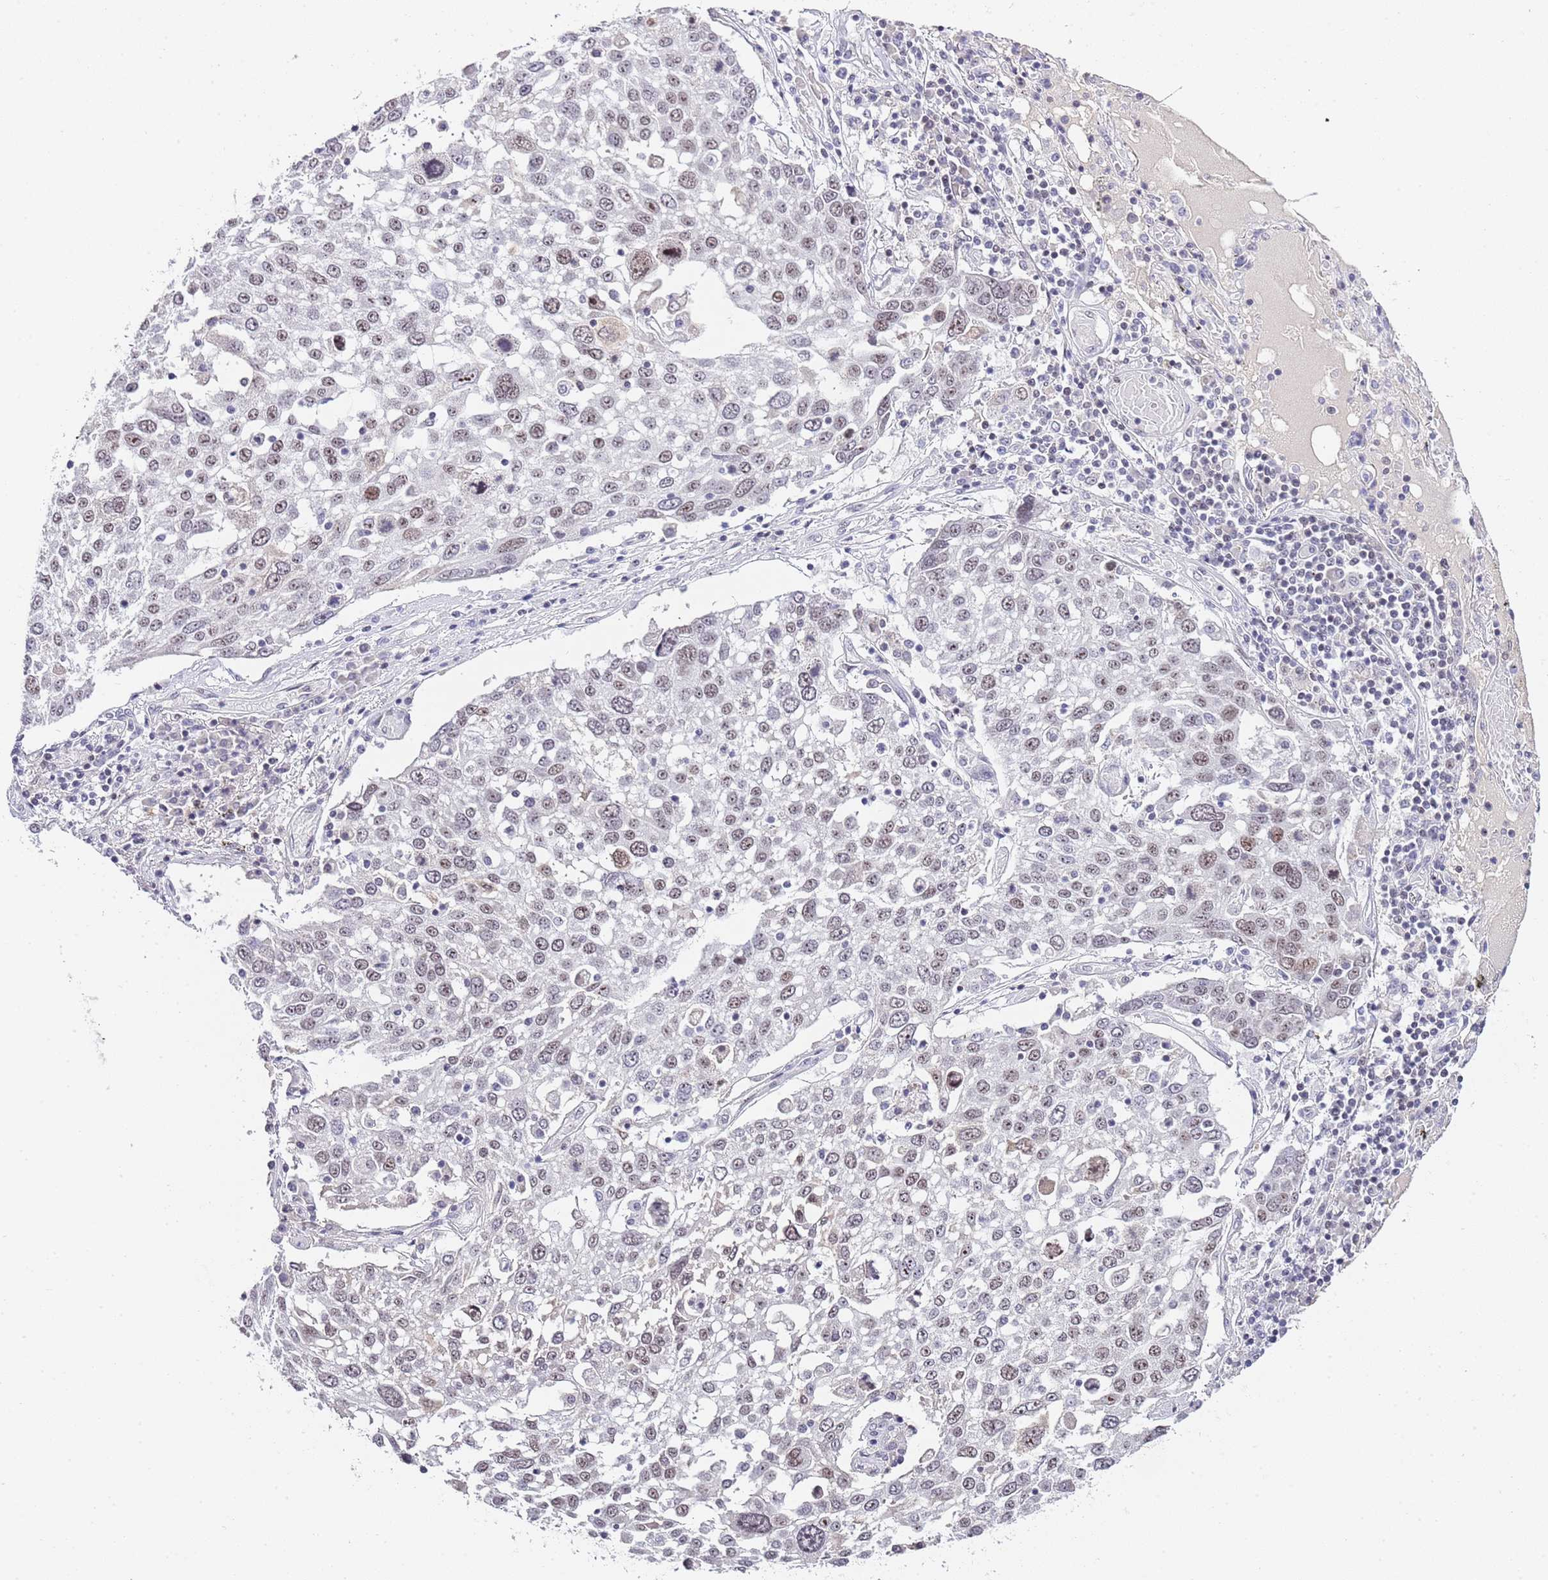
{"staining": {"intensity": "weak", "quantity": ">75%", "location": "nuclear"}, "tissue": "lung cancer", "cell_type": "Tumor cells", "image_type": "cancer", "snomed": [{"axis": "morphology", "description": "Squamous cell carcinoma, NOS"}, {"axis": "topography", "description": "Lung"}], "caption": "An immunohistochemistry image of neoplastic tissue is shown. Protein staining in brown shows weak nuclear positivity in lung squamous cell carcinoma within tumor cells.", "gene": "NOP56", "patient": {"sex": "male", "age": 65}}